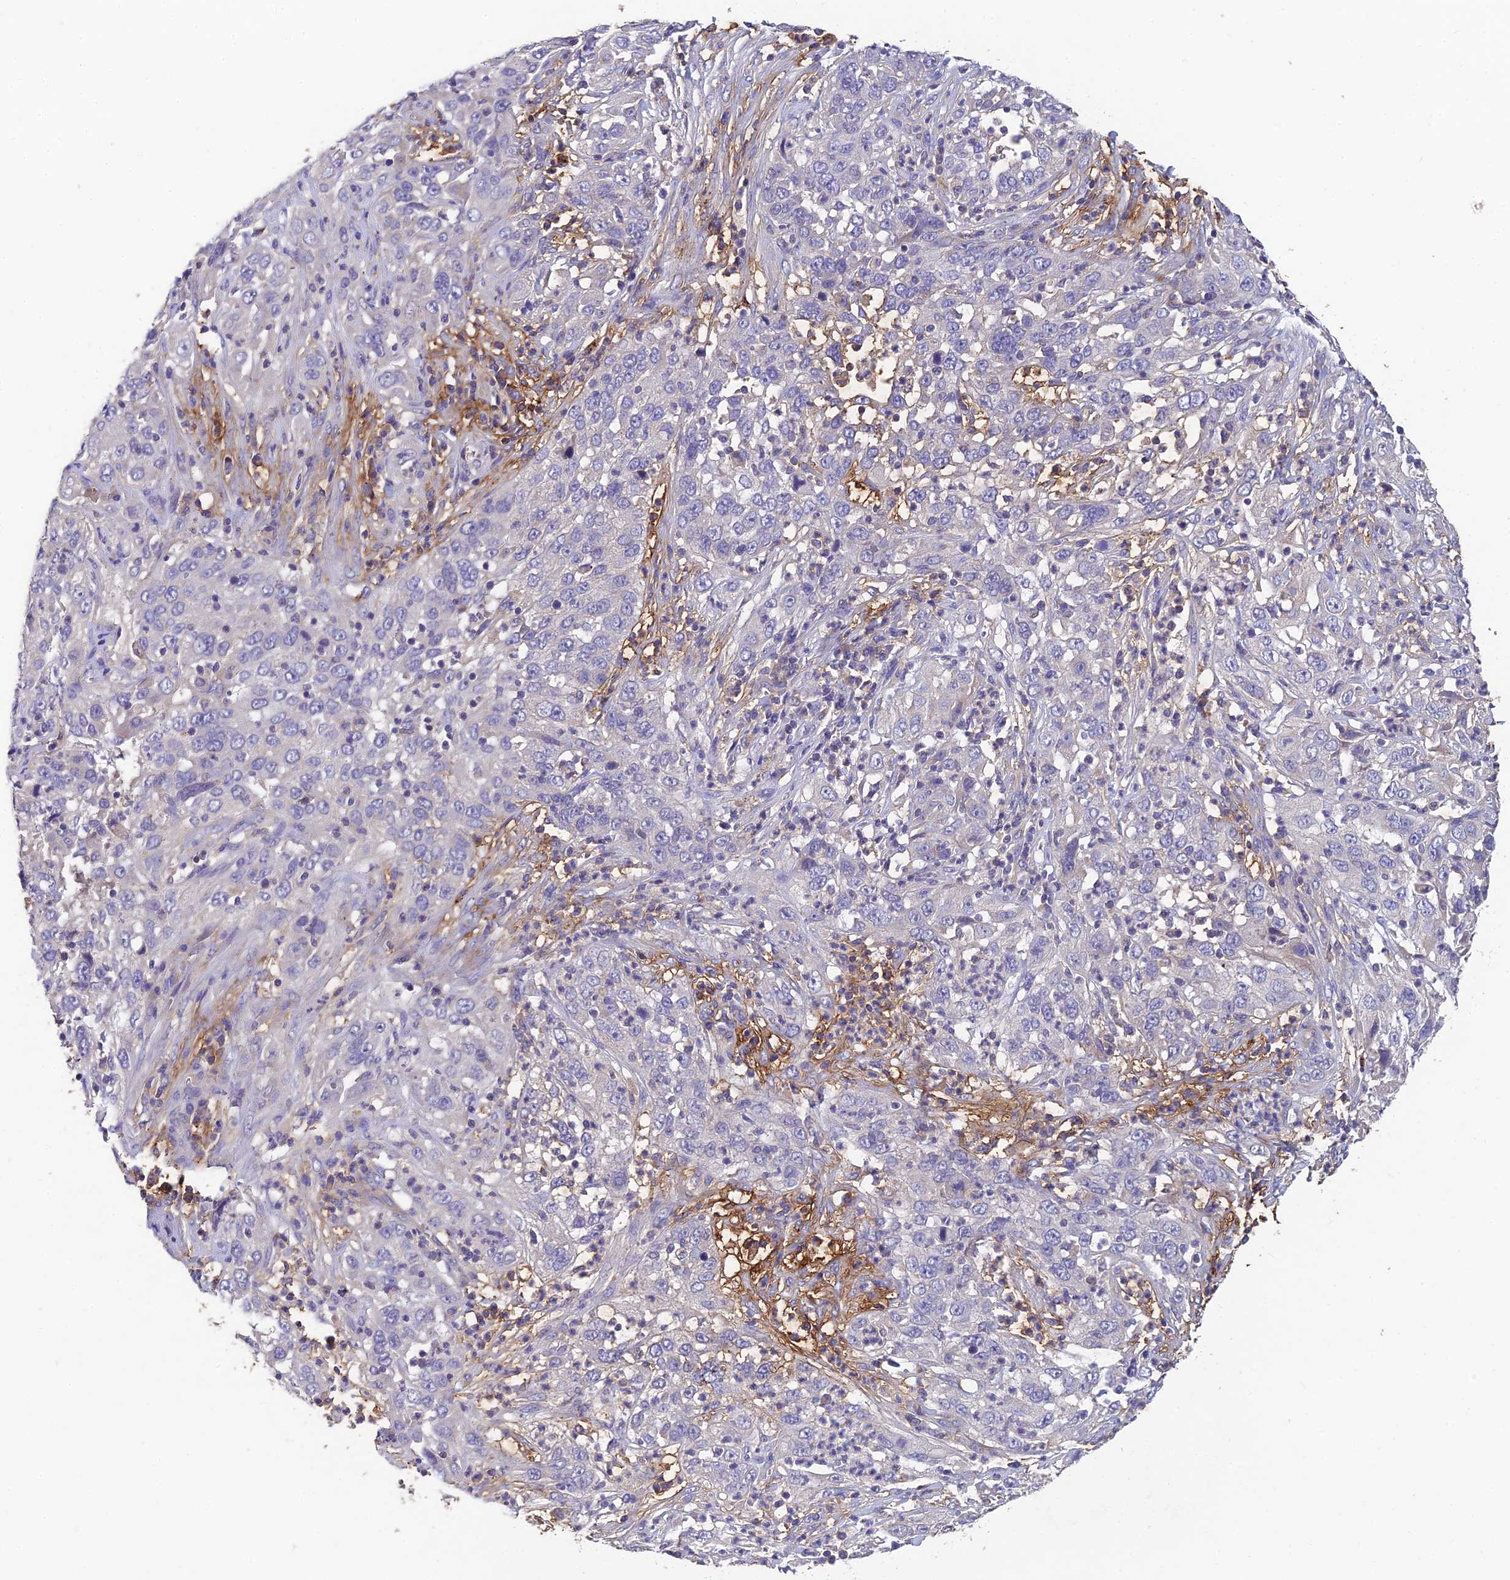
{"staining": {"intensity": "negative", "quantity": "none", "location": "none"}, "tissue": "cervical cancer", "cell_type": "Tumor cells", "image_type": "cancer", "snomed": [{"axis": "morphology", "description": "Squamous cell carcinoma, NOS"}, {"axis": "topography", "description": "Cervix"}], "caption": "Immunohistochemistry histopathology image of neoplastic tissue: human cervical squamous cell carcinoma stained with DAB (3,3'-diaminobenzidine) displays no significant protein staining in tumor cells.", "gene": "ADAMTS13", "patient": {"sex": "female", "age": 32}}